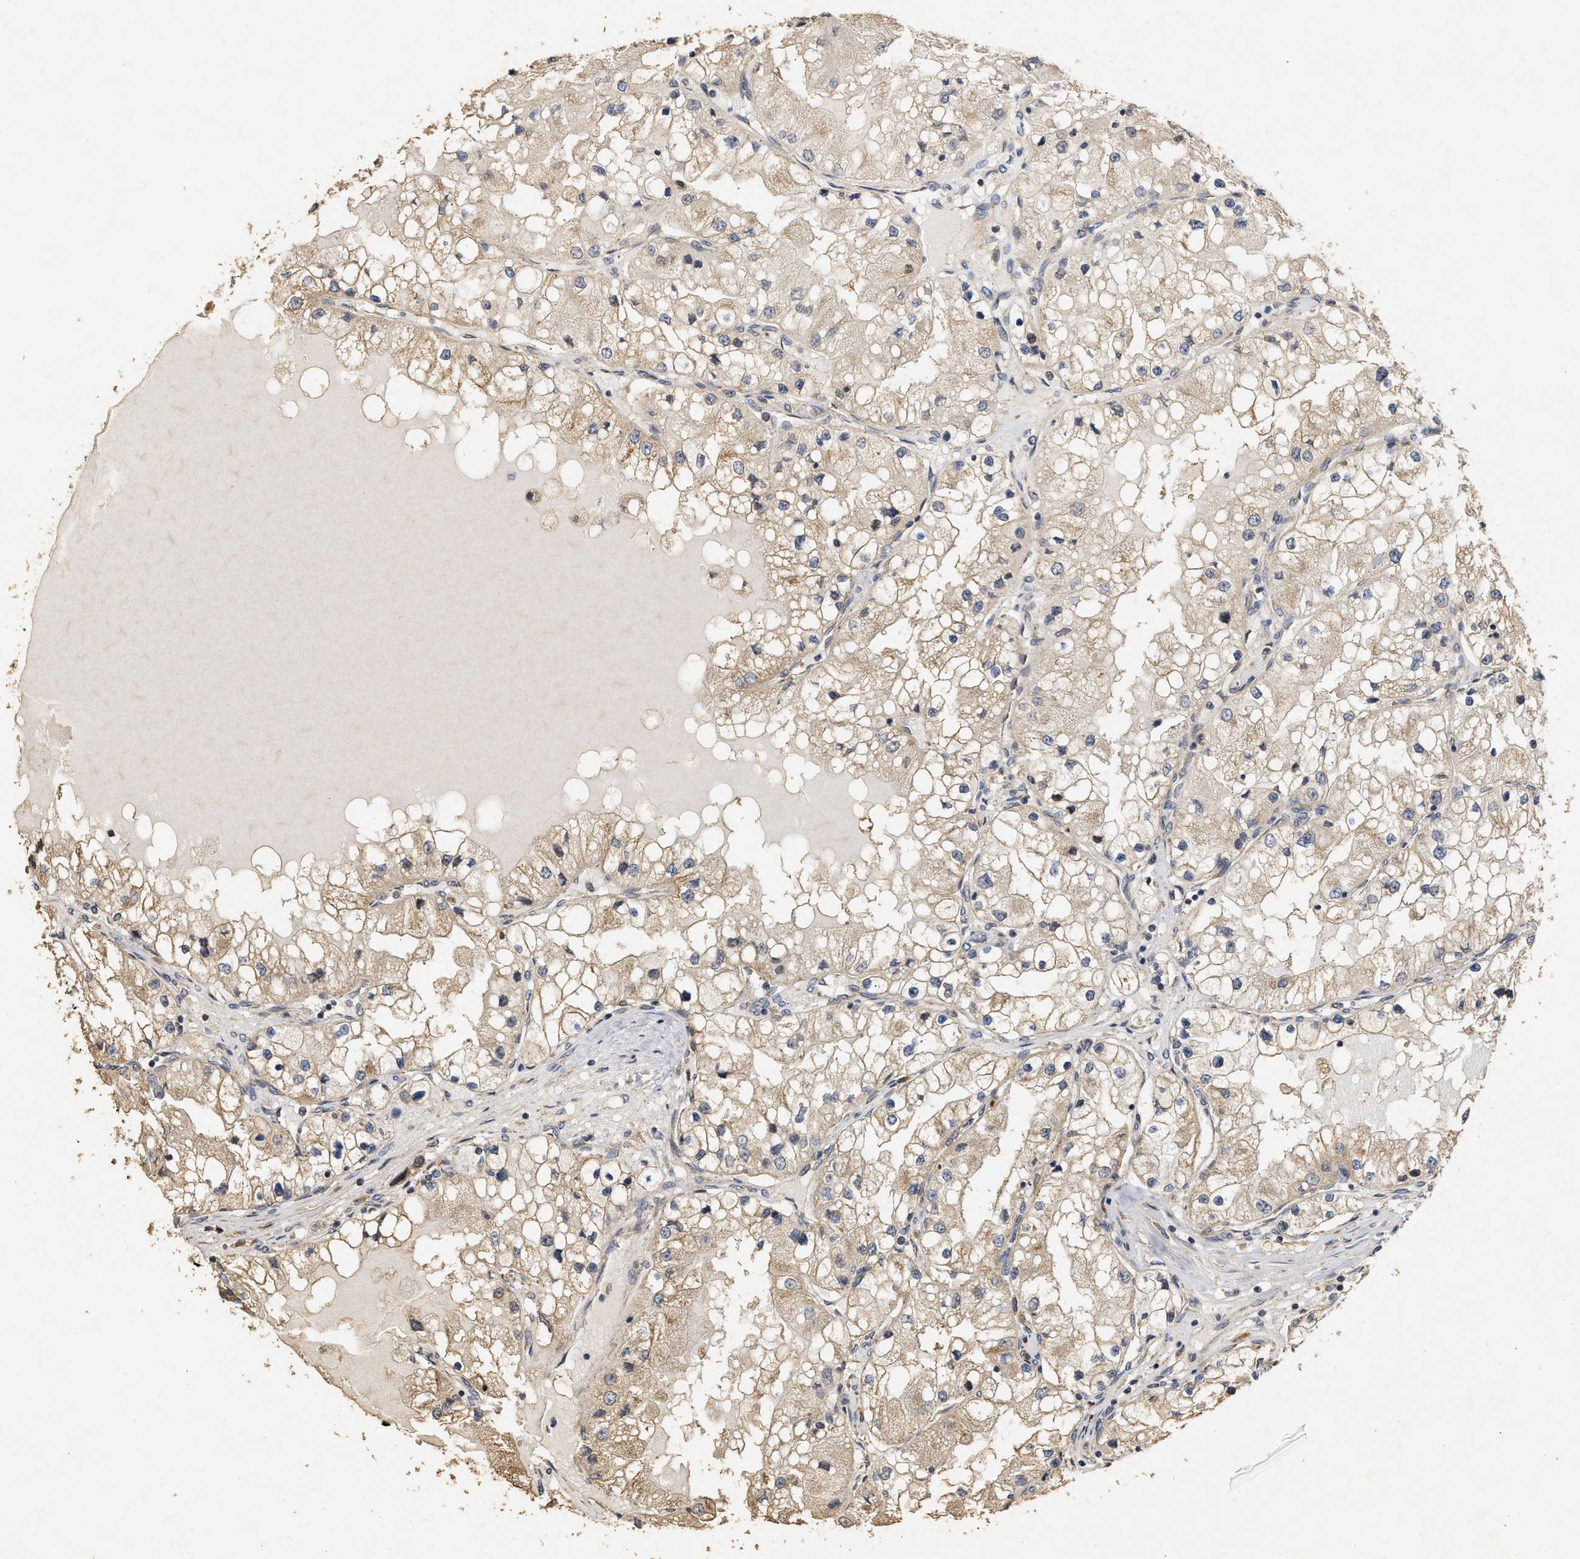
{"staining": {"intensity": "moderate", "quantity": ">75%", "location": "cytoplasmic/membranous"}, "tissue": "renal cancer", "cell_type": "Tumor cells", "image_type": "cancer", "snomed": [{"axis": "morphology", "description": "Adenocarcinoma, NOS"}, {"axis": "topography", "description": "Kidney"}], "caption": "Renal cancer stained with a brown dye demonstrates moderate cytoplasmic/membranous positive expression in about >75% of tumor cells.", "gene": "NAV1", "patient": {"sex": "male", "age": 68}}